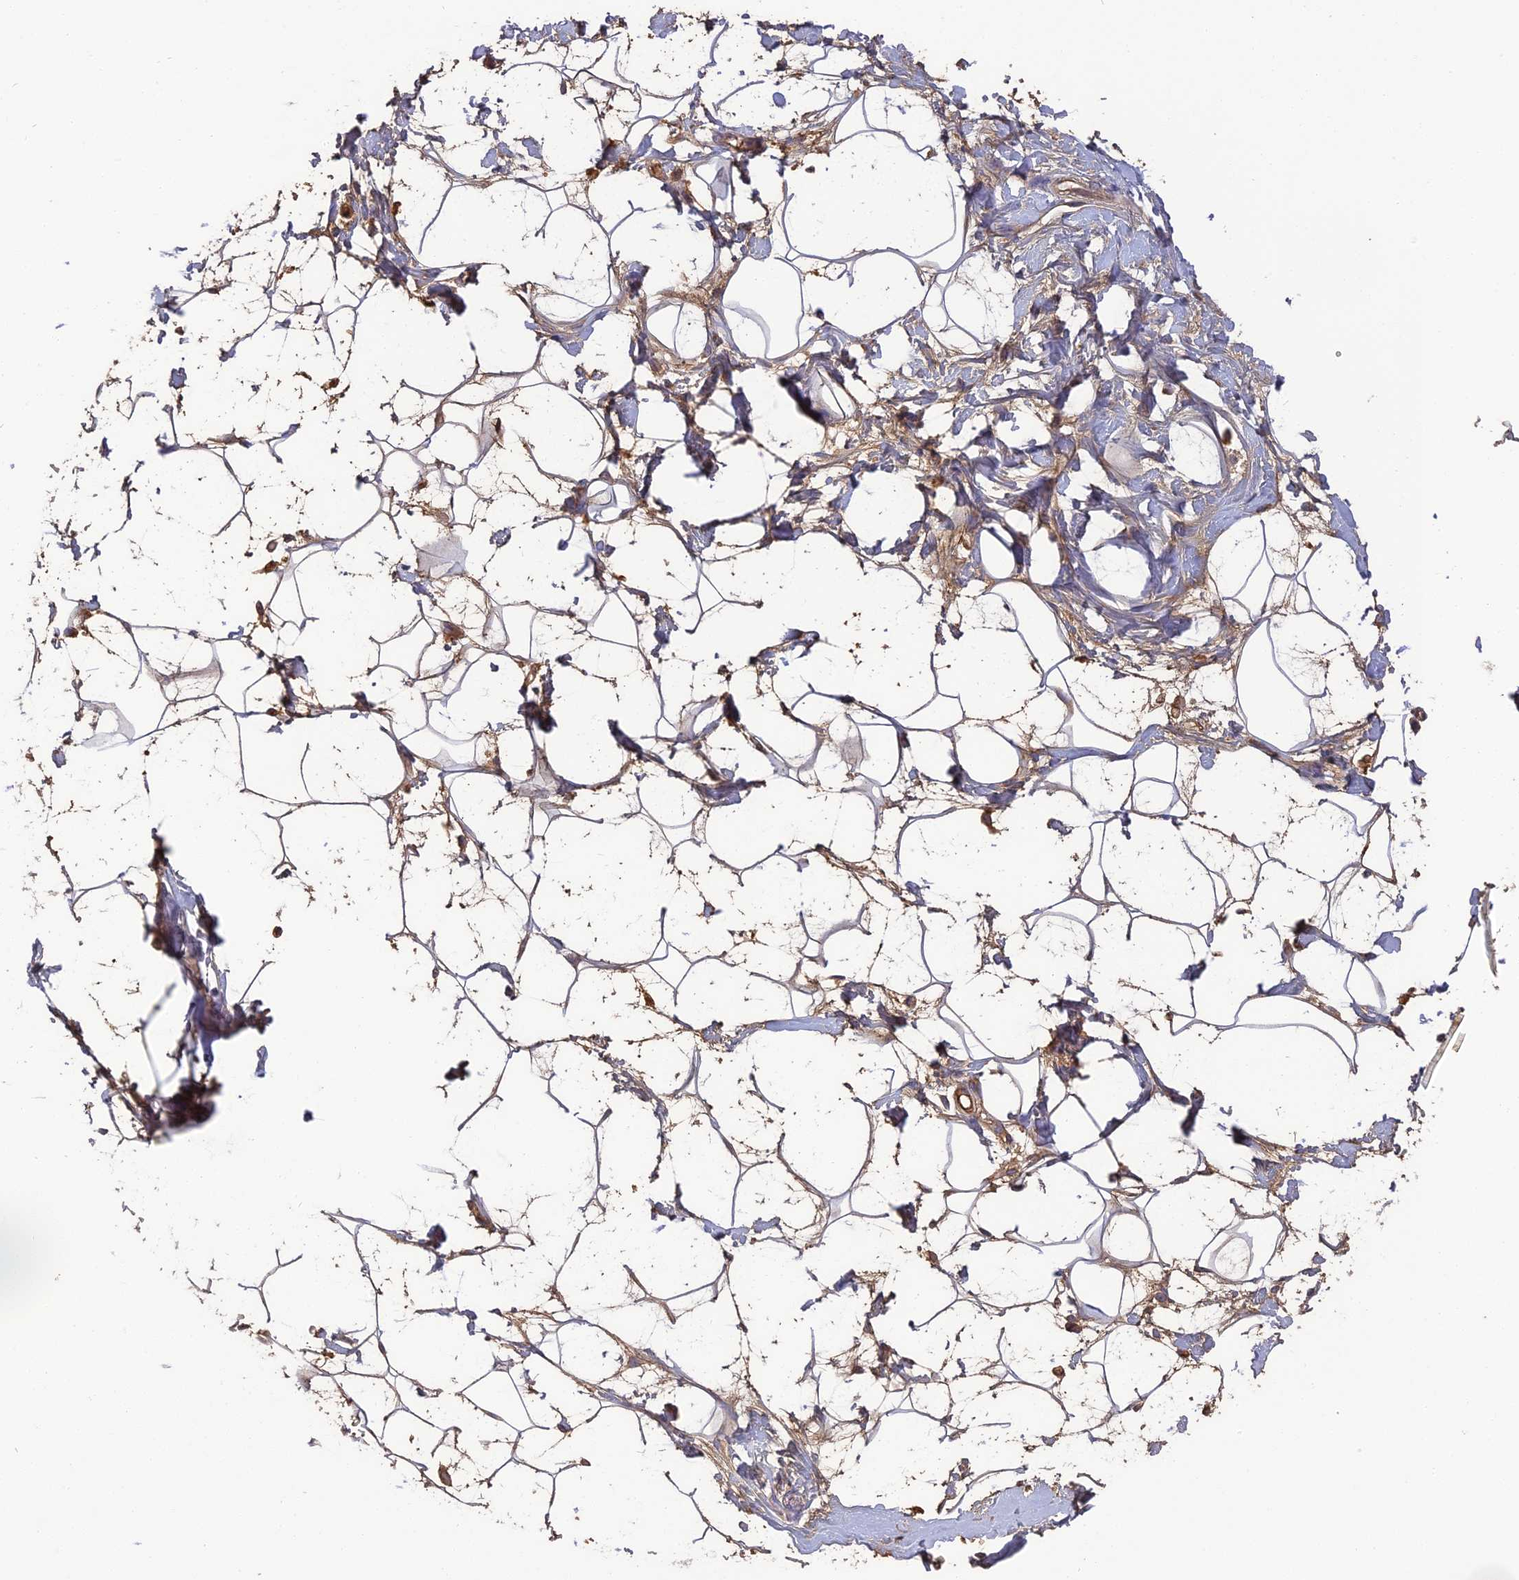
{"staining": {"intensity": "moderate", "quantity": ">75%", "location": "cytoplasmic/membranous"}, "tissue": "adipose tissue", "cell_type": "Adipocytes", "image_type": "normal", "snomed": [{"axis": "morphology", "description": "Normal tissue, NOS"}, {"axis": "topography", "description": "Breast"}], "caption": "Adipose tissue stained for a protein (brown) exhibits moderate cytoplasmic/membranous positive staining in about >75% of adipocytes.", "gene": "ERMAP", "patient": {"sex": "female", "age": 26}}